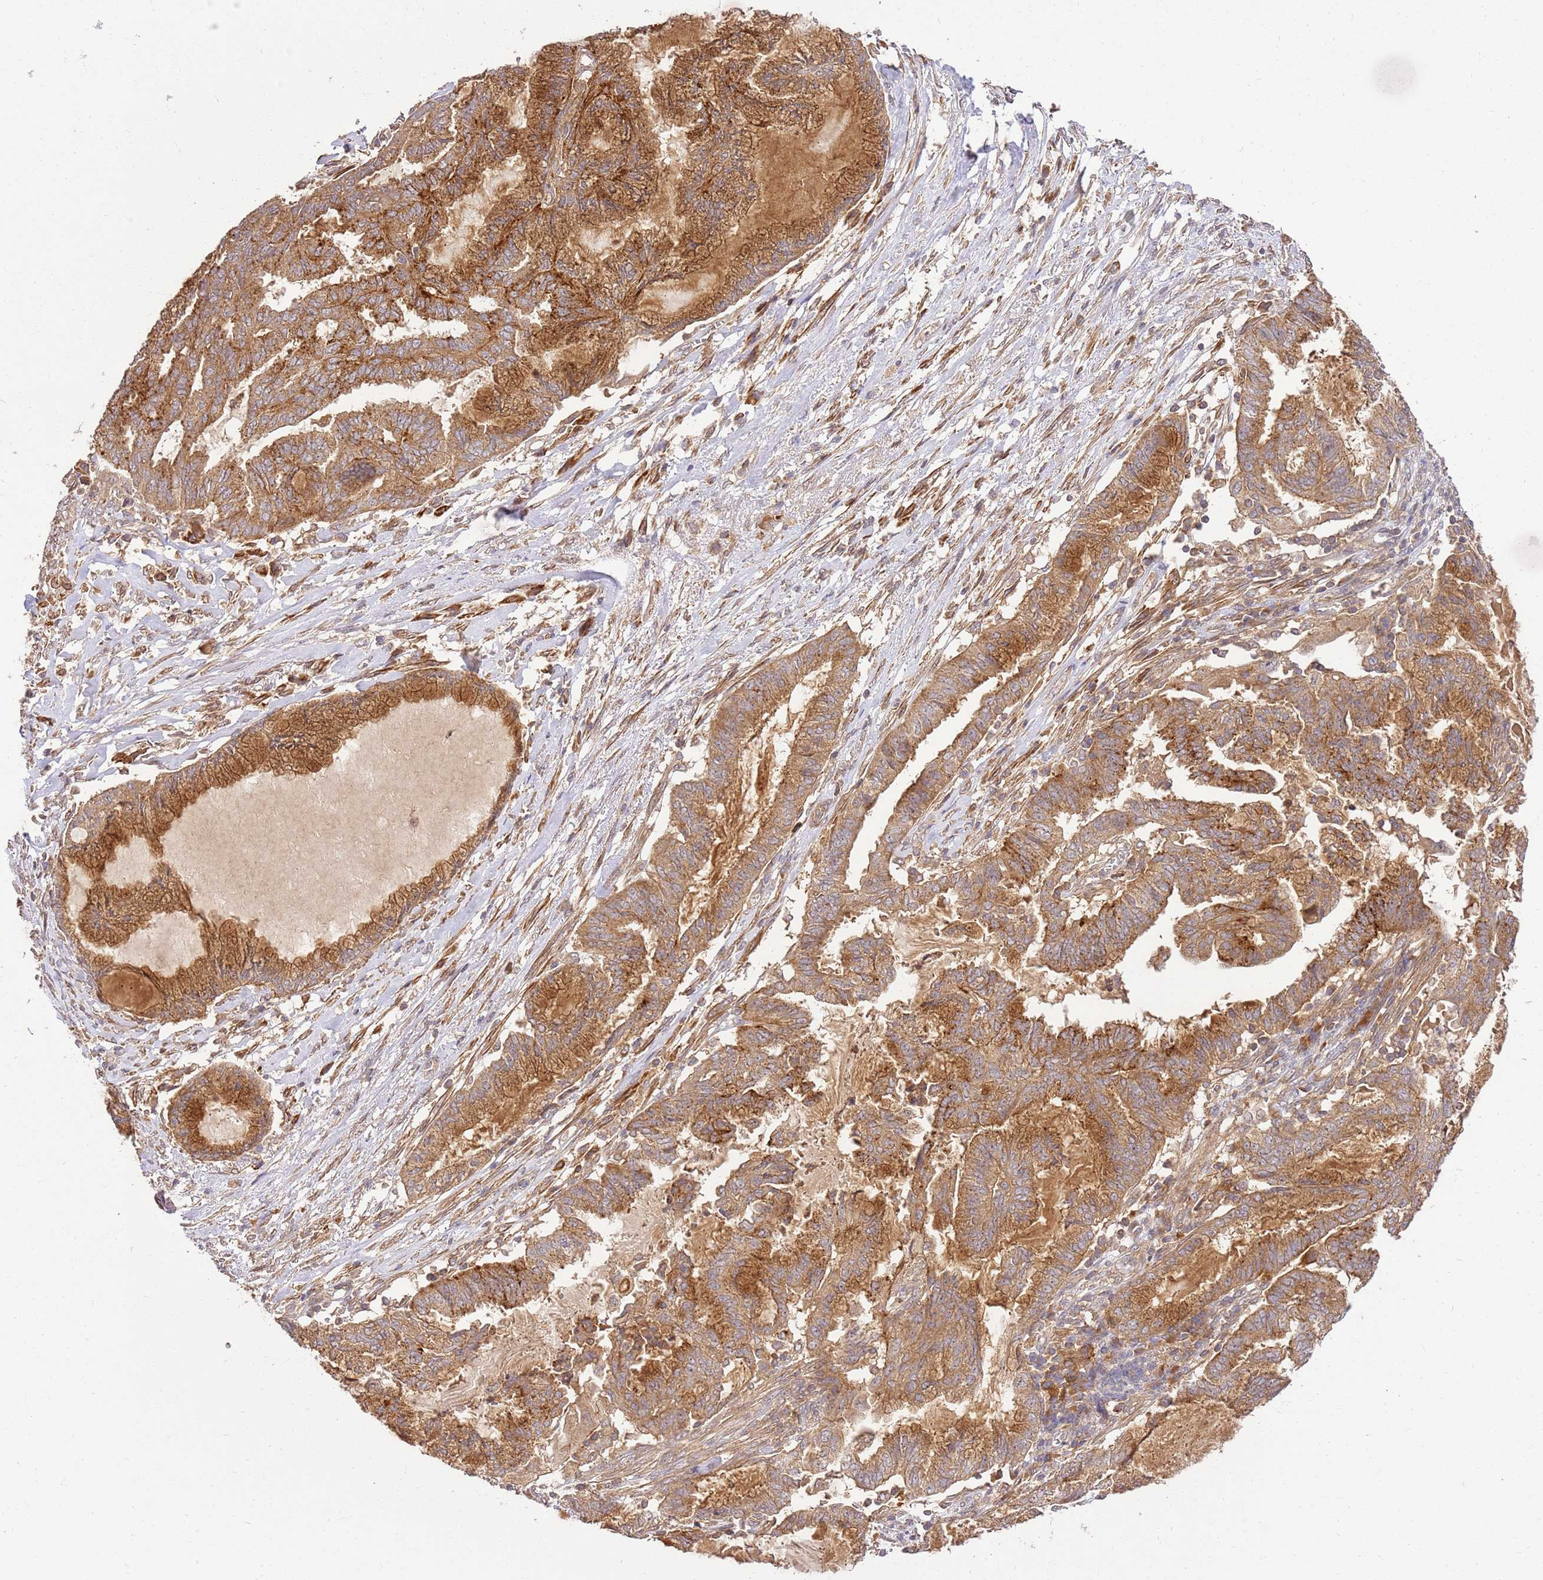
{"staining": {"intensity": "strong", "quantity": ">75%", "location": "cytoplasmic/membranous"}, "tissue": "endometrial cancer", "cell_type": "Tumor cells", "image_type": "cancer", "snomed": [{"axis": "morphology", "description": "Adenocarcinoma, NOS"}, {"axis": "topography", "description": "Endometrium"}], "caption": "Approximately >75% of tumor cells in human endometrial cancer reveal strong cytoplasmic/membranous protein positivity as visualized by brown immunohistochemical staining.", "gene": "GAREM1", "patient": {"sex": "female", "age": 86}}